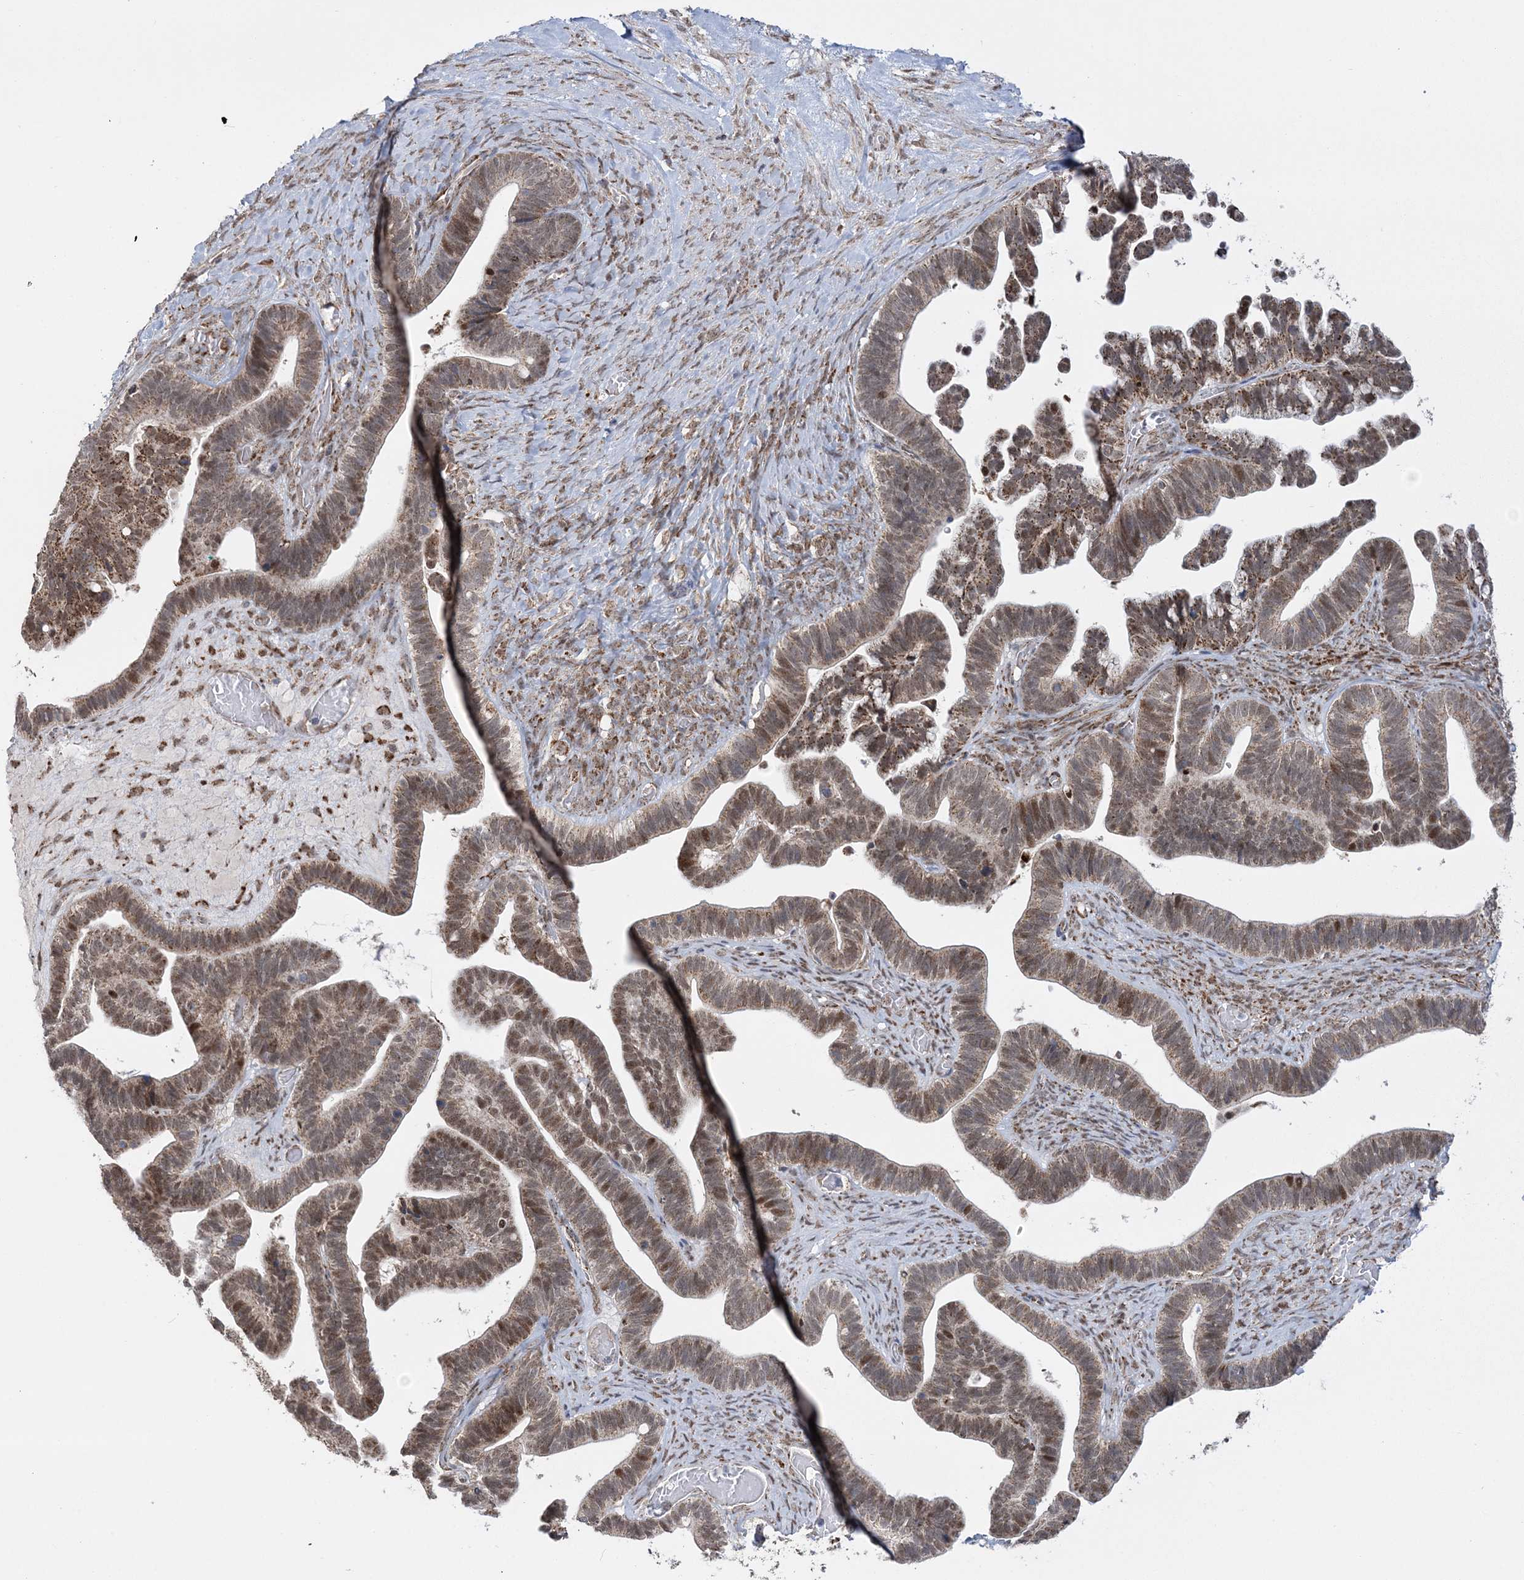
{"staining": {"intensity": "moderate", "quantity": ">75%", "location": "cytoplasmic/membranous,nuclear"}, "tissue": "ovarian cancer", "cell_type": "Tumor cells", "image_type": "cancer", "snomed": [{"axis": "morphology", "description": "Cystadenocarcinoma, serous, NOS"}, {"axis": "topography", "description": "Ovary"}], "caption": "A medium amount of moderate cytoplasmic/membranous and nuclear positivity is present in about >75% of tumor cells in ovarian cancer tissue. The staining was performed using DAB to visualize the protein expression in brown, while the nuclei were stained in blue with hematoxylin (Magnification: 20x).", "gene": "GRSF1", "patient": {"sex": "female", "age": 56}}